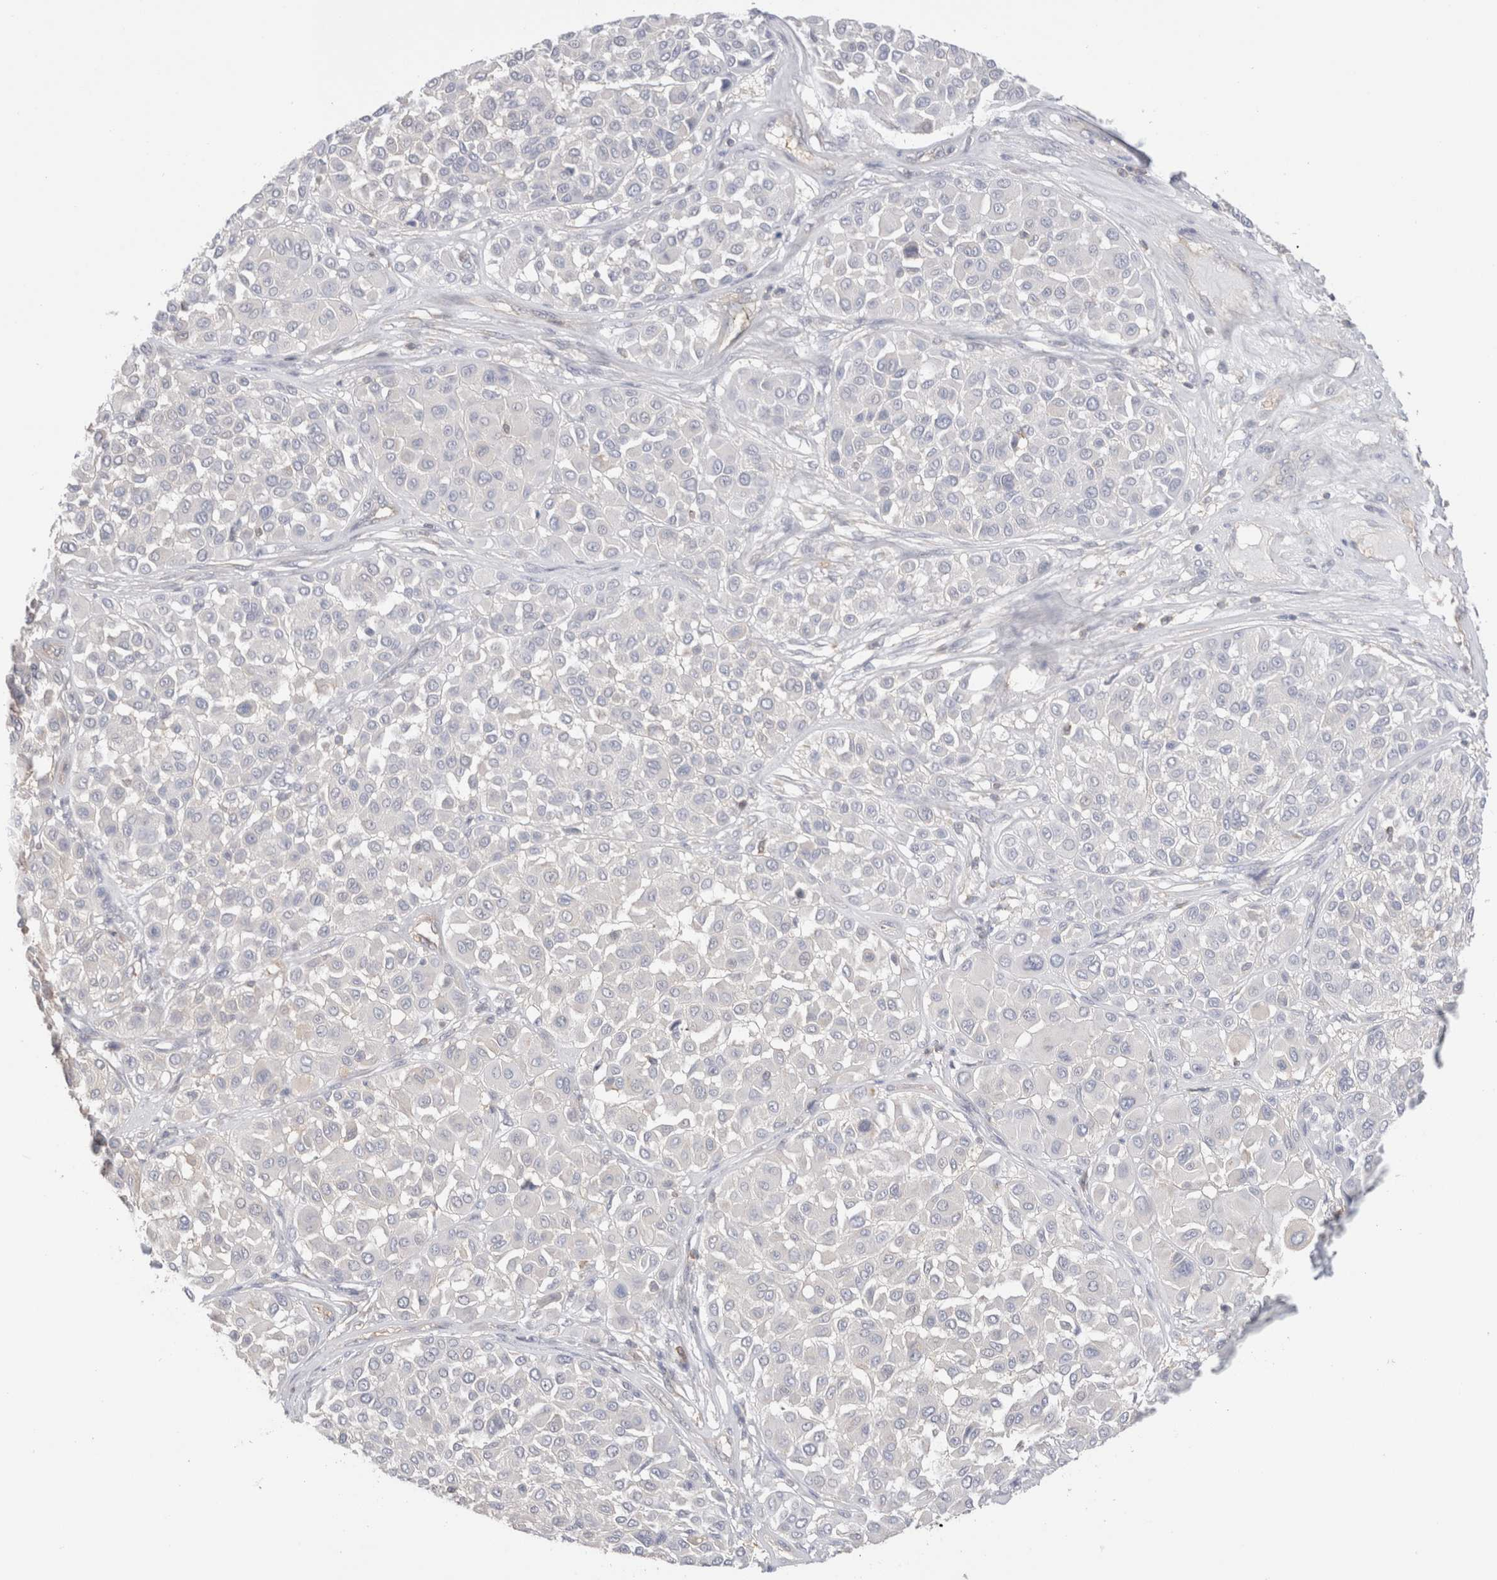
{"staining": {"intensity": "negative", "quantity": "none", "location": "none"}, "tissue": "melanoma", "cell_type": "Tumor cells", "image_type": "cancer", "snomed": [{"axis": "morphology", "description": "Malignant melanoma, Metastatic site"}, {"axis": "topography", "description": "Soft tissue"}], "caption": "Melanoma stained for a protein using immunohistochemistry exhibits no staining tumor cells.", "gene": "CAPN2", "patient": {"sex": "male", "age": 41}}